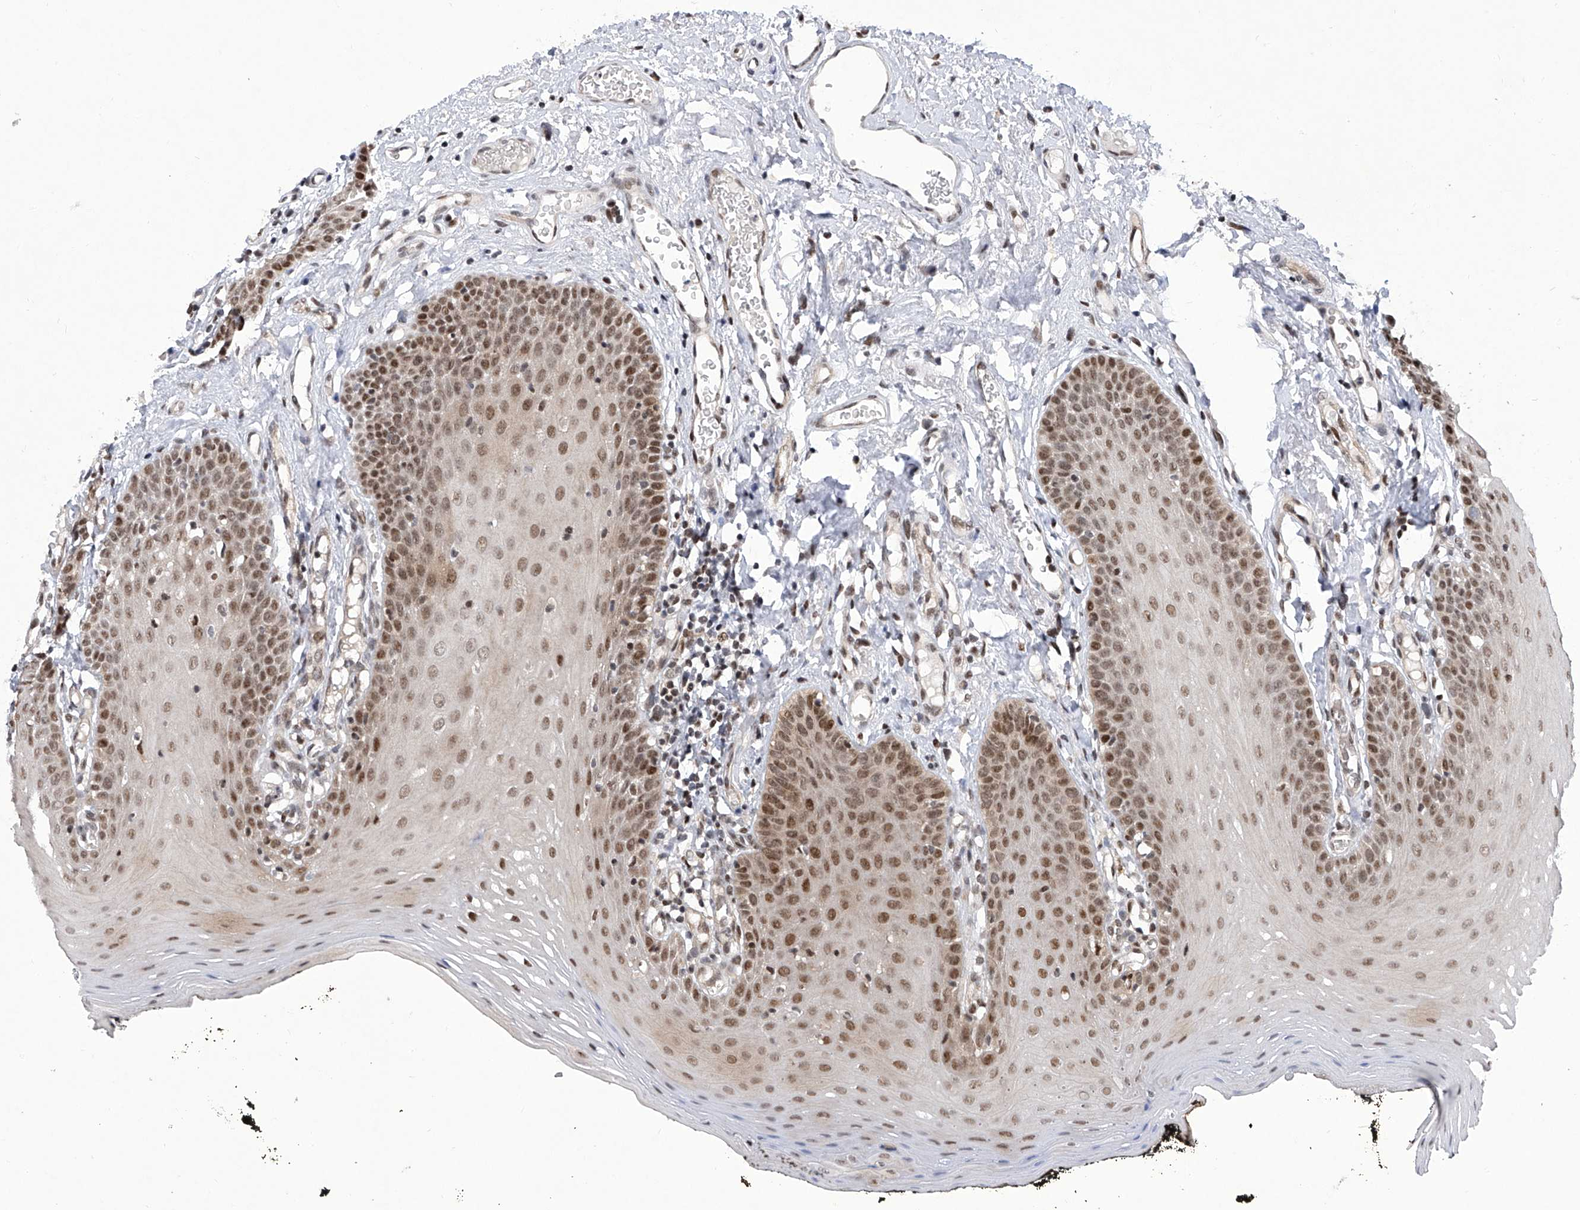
{"staining": {"intensity": "moderate", "quantity": ">75%", "location": "nuclear"}, "tissue": "oral mucosa", "cell_type": "Squamous epithelial cells", "image_type": "normal", "snomed": [{"axis": "morphology", "description": "Normal tissue, NOS"}, {"axis": "topography", "description": "Oral tissue"}], "caption": "The histopathology image exhibits immunohistochemical staining of benign oral mucosa. There is moderate nuclear expression is identified in approximately >75% of squamous epithelial cells. The protein of interest is stained brown, and the nuclei are stained in blue (DAB IHC with brightfield microscopy, high magnification).", "gene": "RAD54L", "patient": {"sex": "male", "age": 74}}